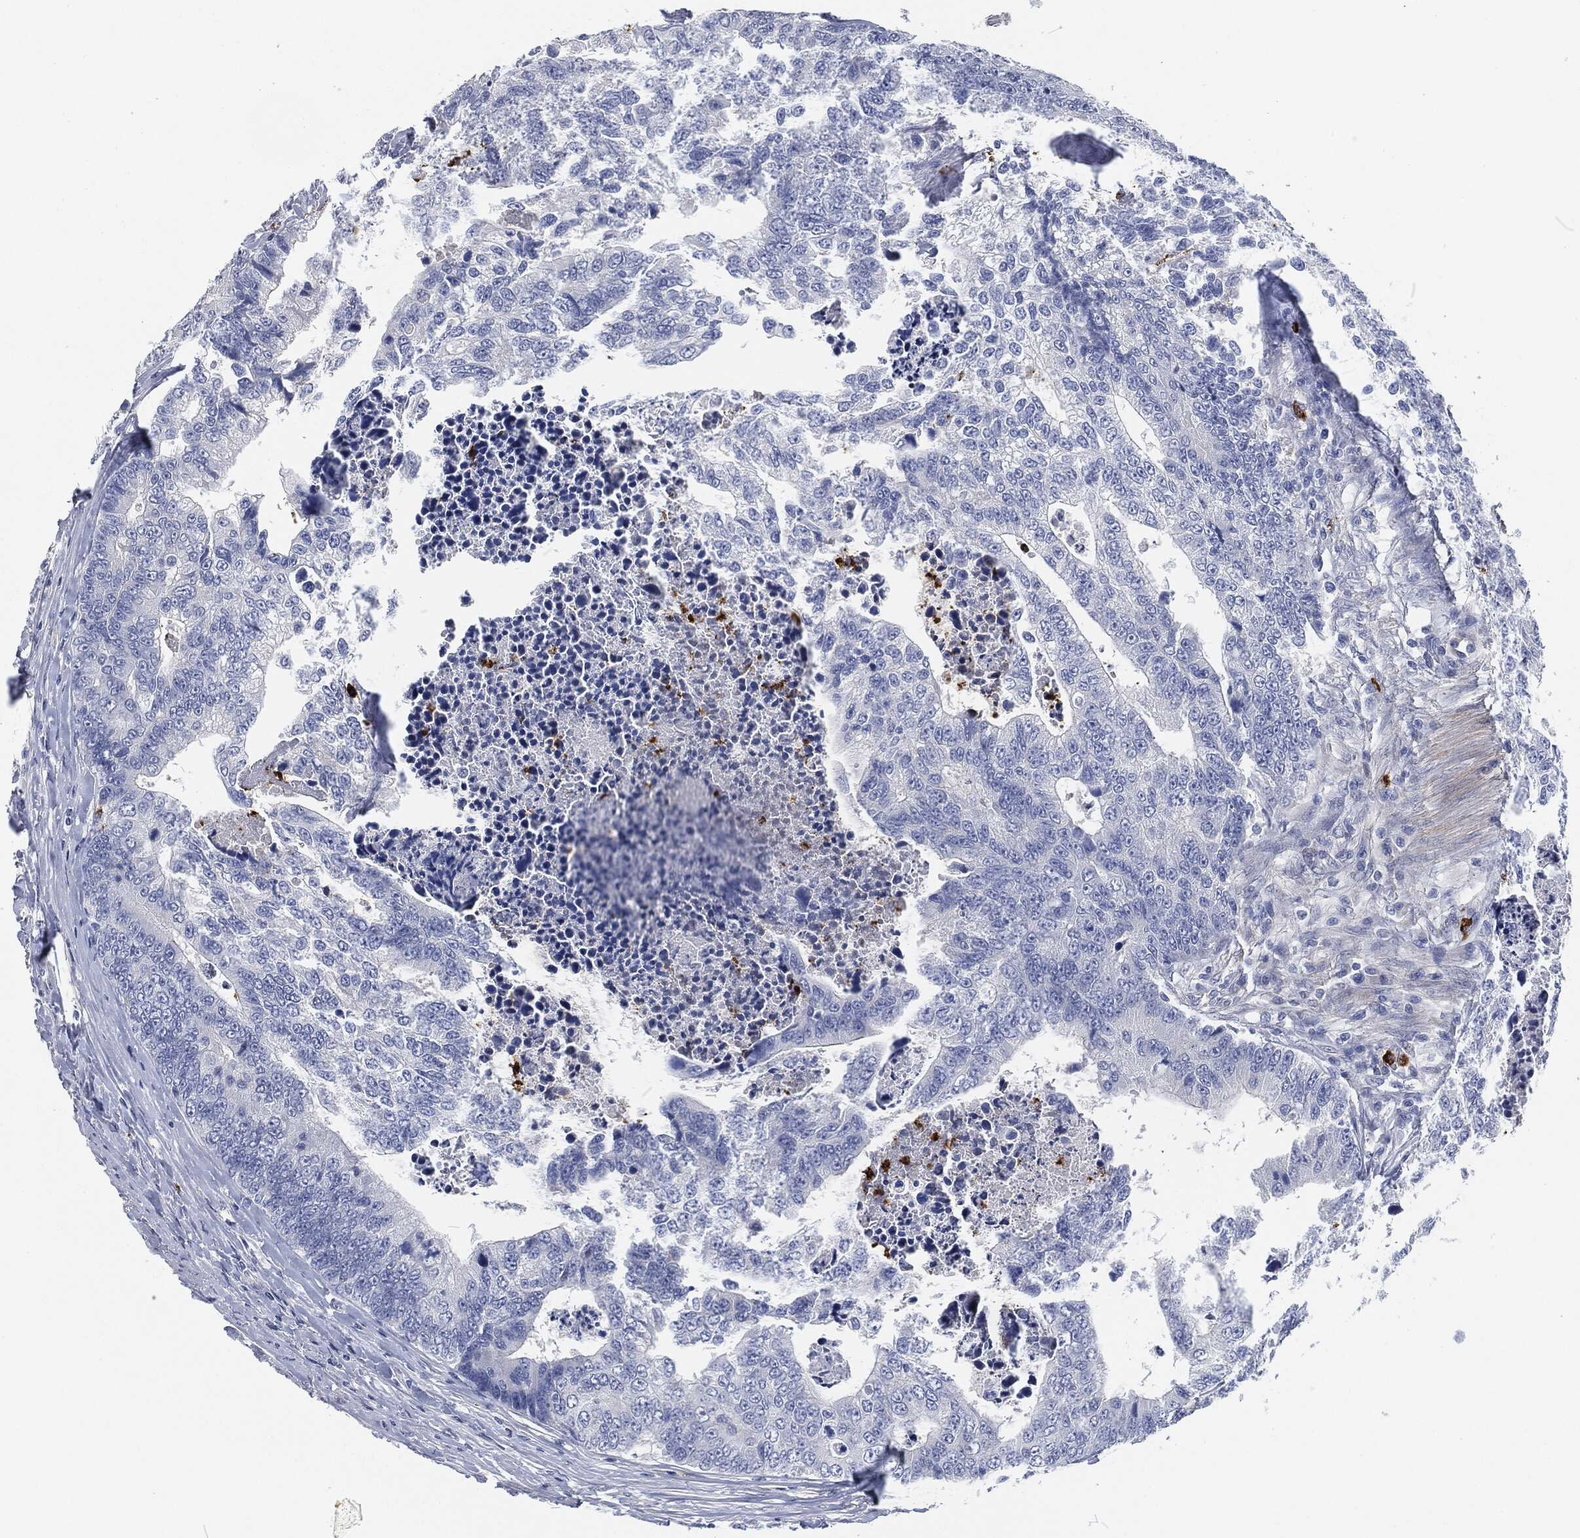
{"staining": {"intensity": "negative", "quantity": "none", "location": "none"}, "tissue": "colorectal cancer", "cell_type": "Tumor cells", "image_type": "cancer", "snomed": [{"axis": "morphology", "description": "Adenocarcinoma, NOS"}, {"axis": "topography", "description": "Colon"}], "caption": "DAB (3,3'-diaminobenzidine) immunohistochemical staining of colorectal adenocarcinoma reveals no significant expression in tumor cells.", "gene": "MPO", "patient": {"sex": "female", "age": 72}}